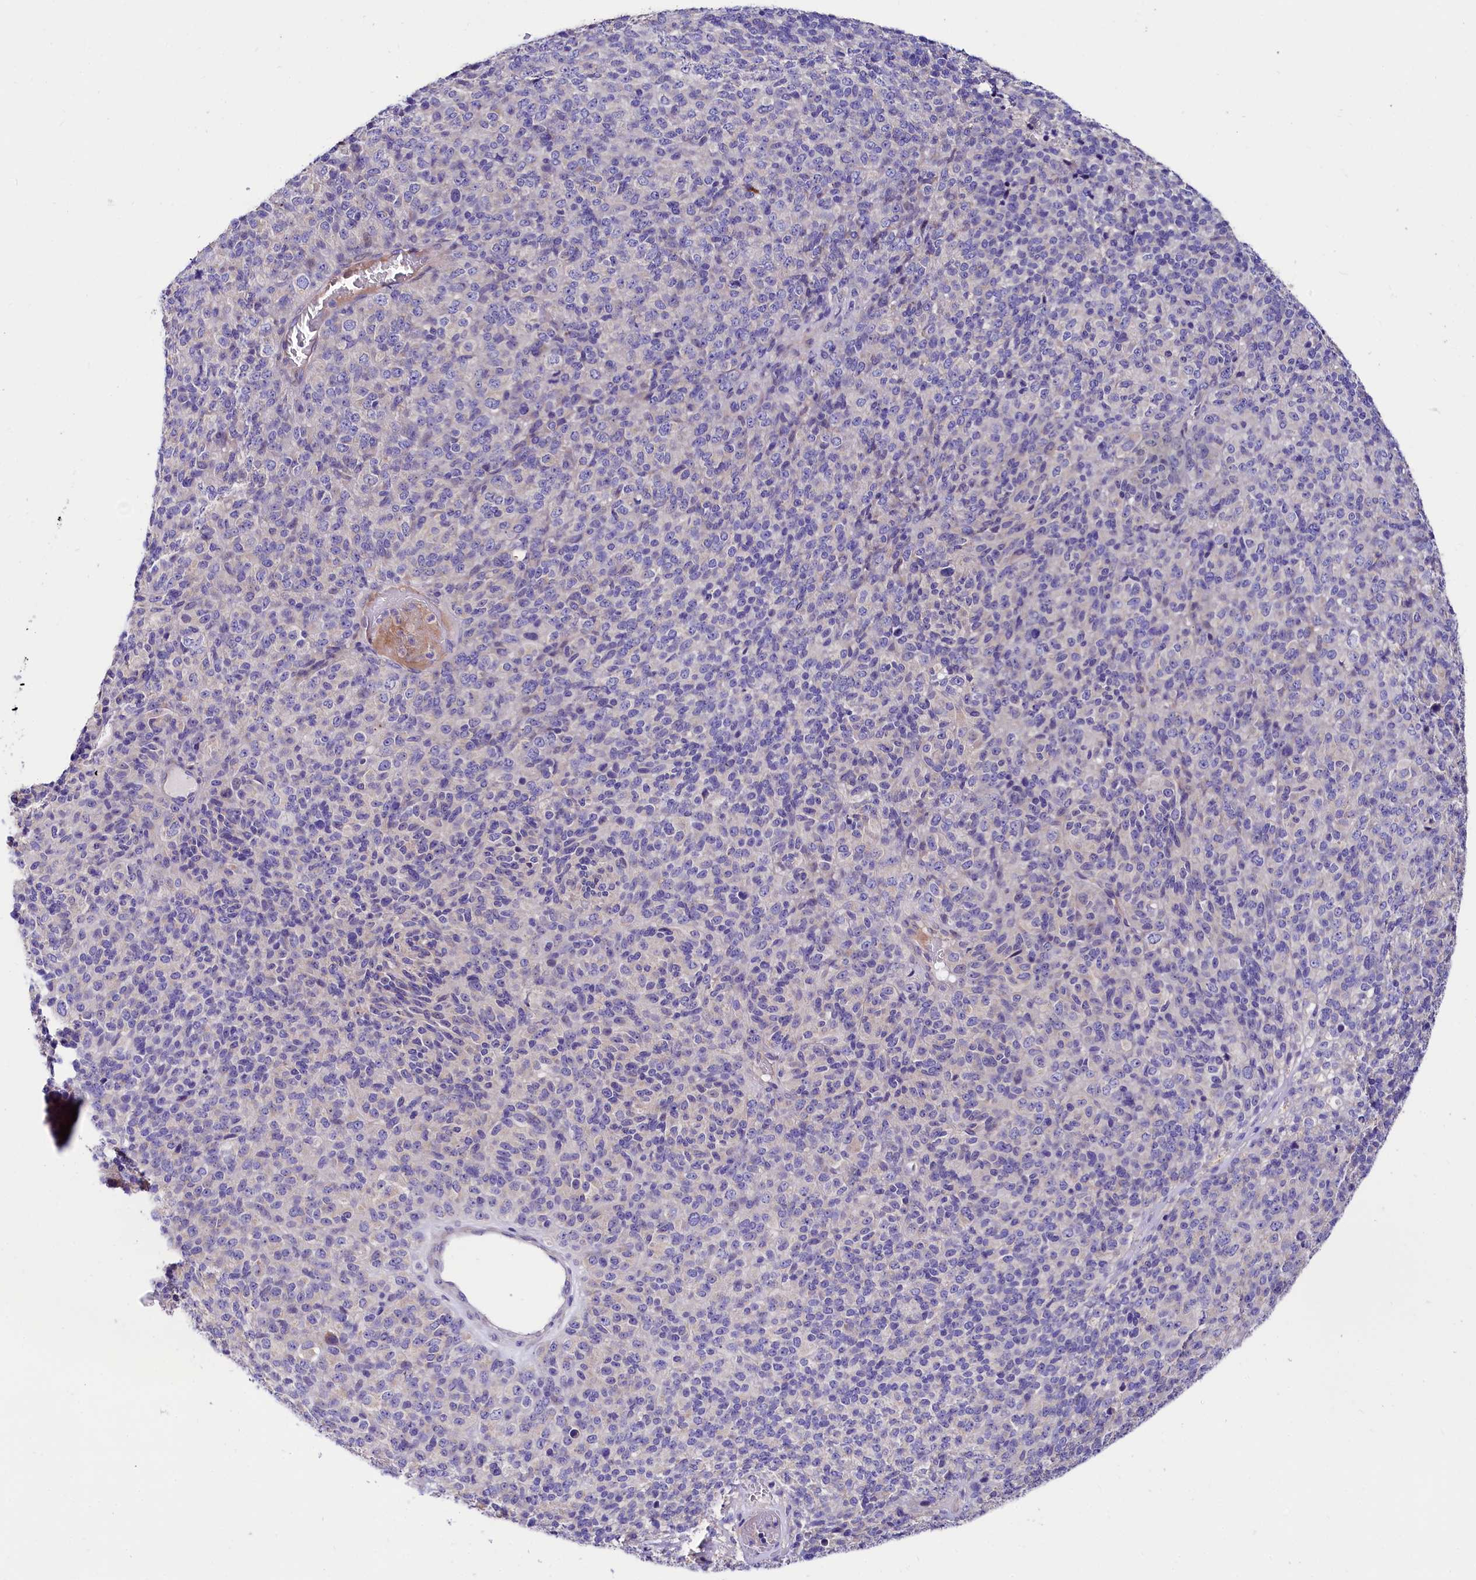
{"staining": {"intensity": "negative", "quantity": "none", "location": "none"}, "tissue": "melanoma", "cell_type": "Tumor cells", "image_type": "cancer", "snomed": [{"axis": "morphology", "description": "Malignant melanoma, Metastatic site"}, {"axis": "topography", "description": "Brain"}], "caption": "This is a histopathology image of immunohistochemistry staining of melanoma, which shows no positivity in tumor cells.", "gene": "ABHD5", "patient": {"sex": "female", "age": 56}}